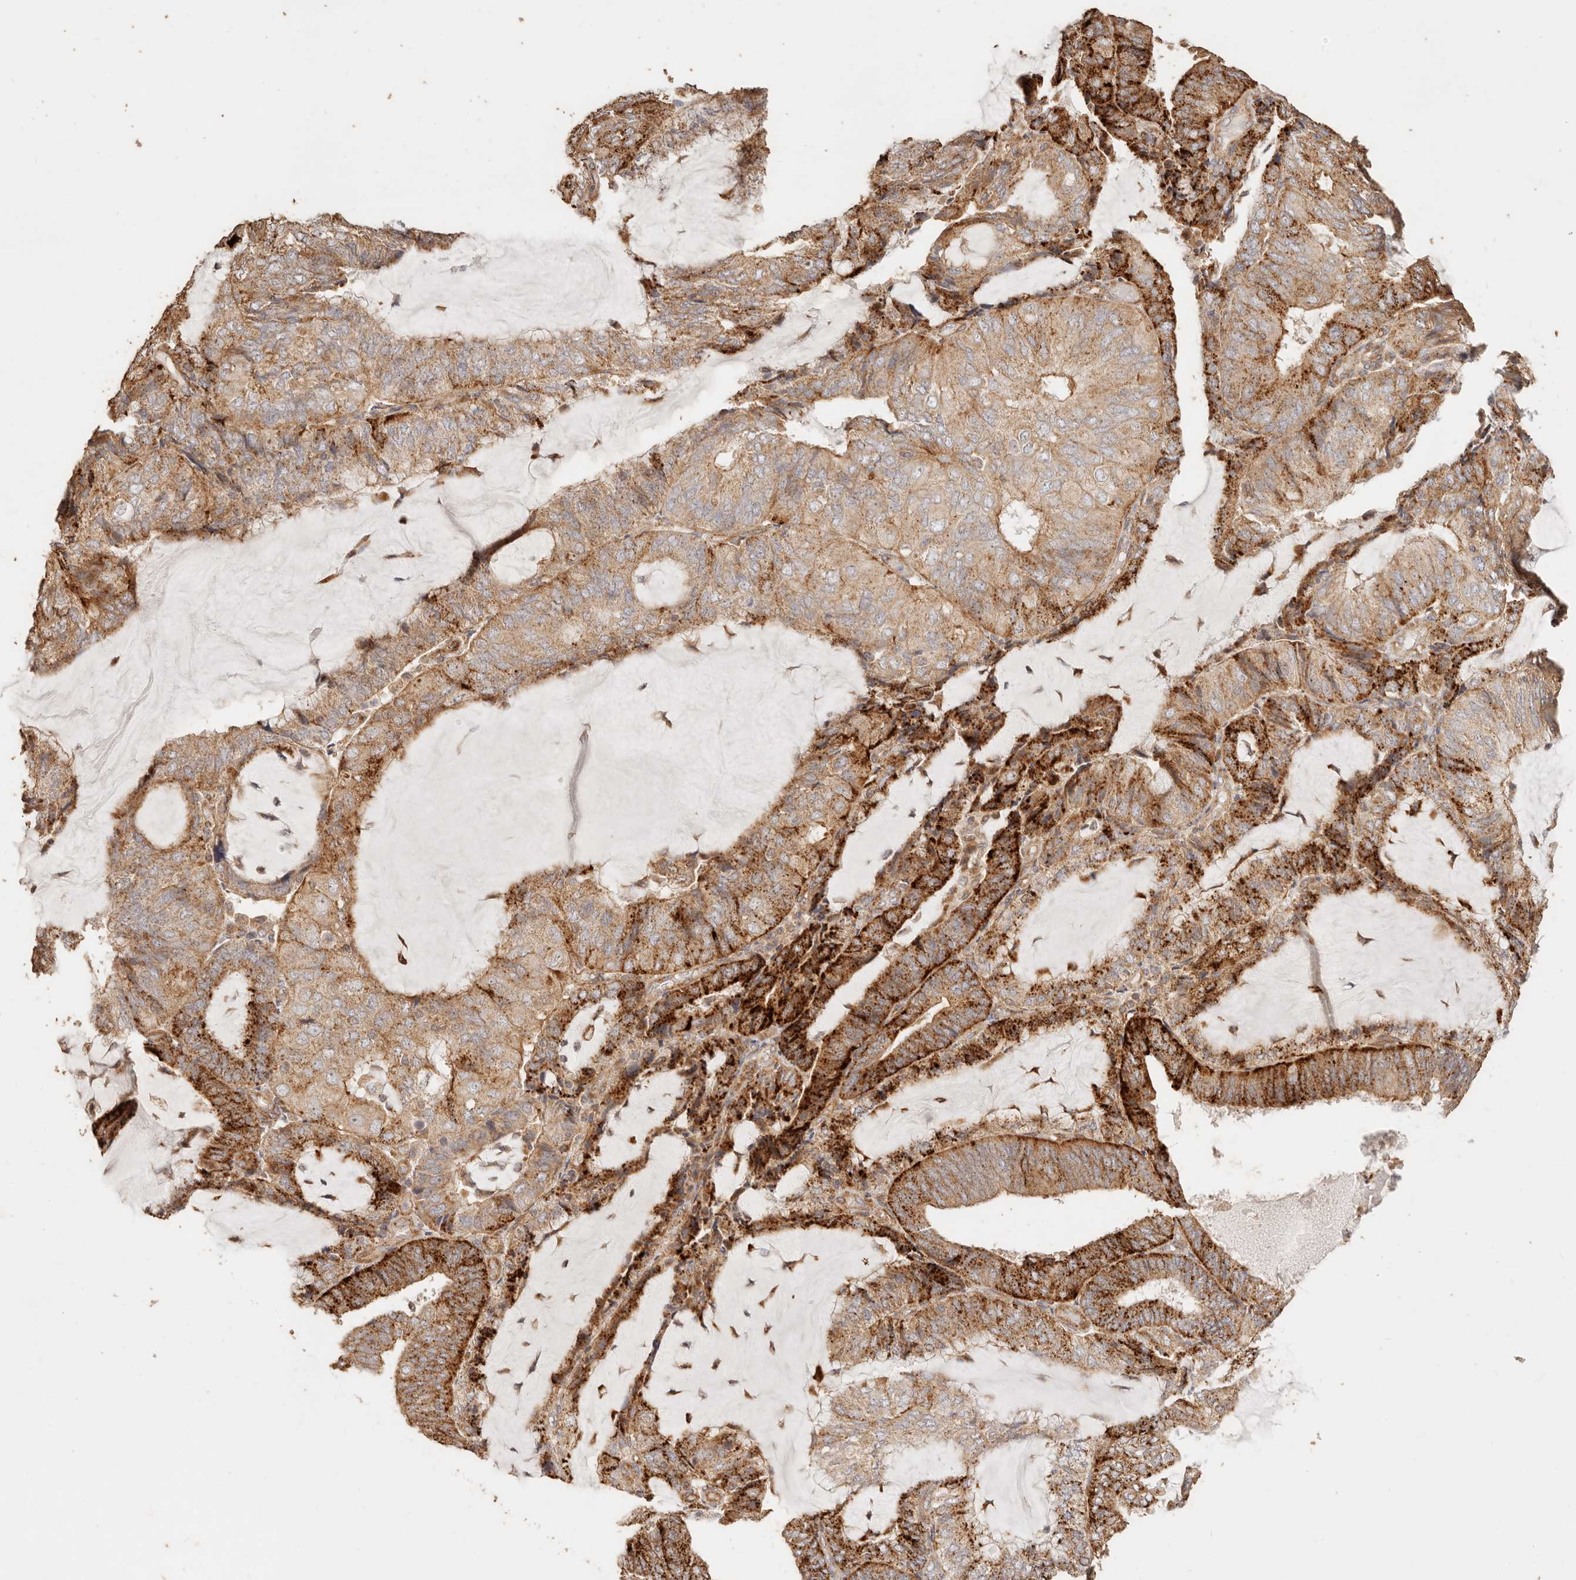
{"staining": {"intensity": "strong", "quantity": ">75%", "location": "cytoplasmic/membranous"}, "tissue": "endometrial cancer", "cell_type": "Tumor cells", "image_type": "cancer", "snomed": [{"axis": "morphology", "description": "Adenocarcinoma, NOS"}, {"axis": "topography", "description": "Endometrium"}], "caption": "Protein positivity by immunohistochemistry exhibits strong cytoplasmic/membranous expression in about >75% of tumor cells in adenocarcinoma (endometrial).", "gene": "PTPN22", "patient": {"sex": "female", "age": 81}}